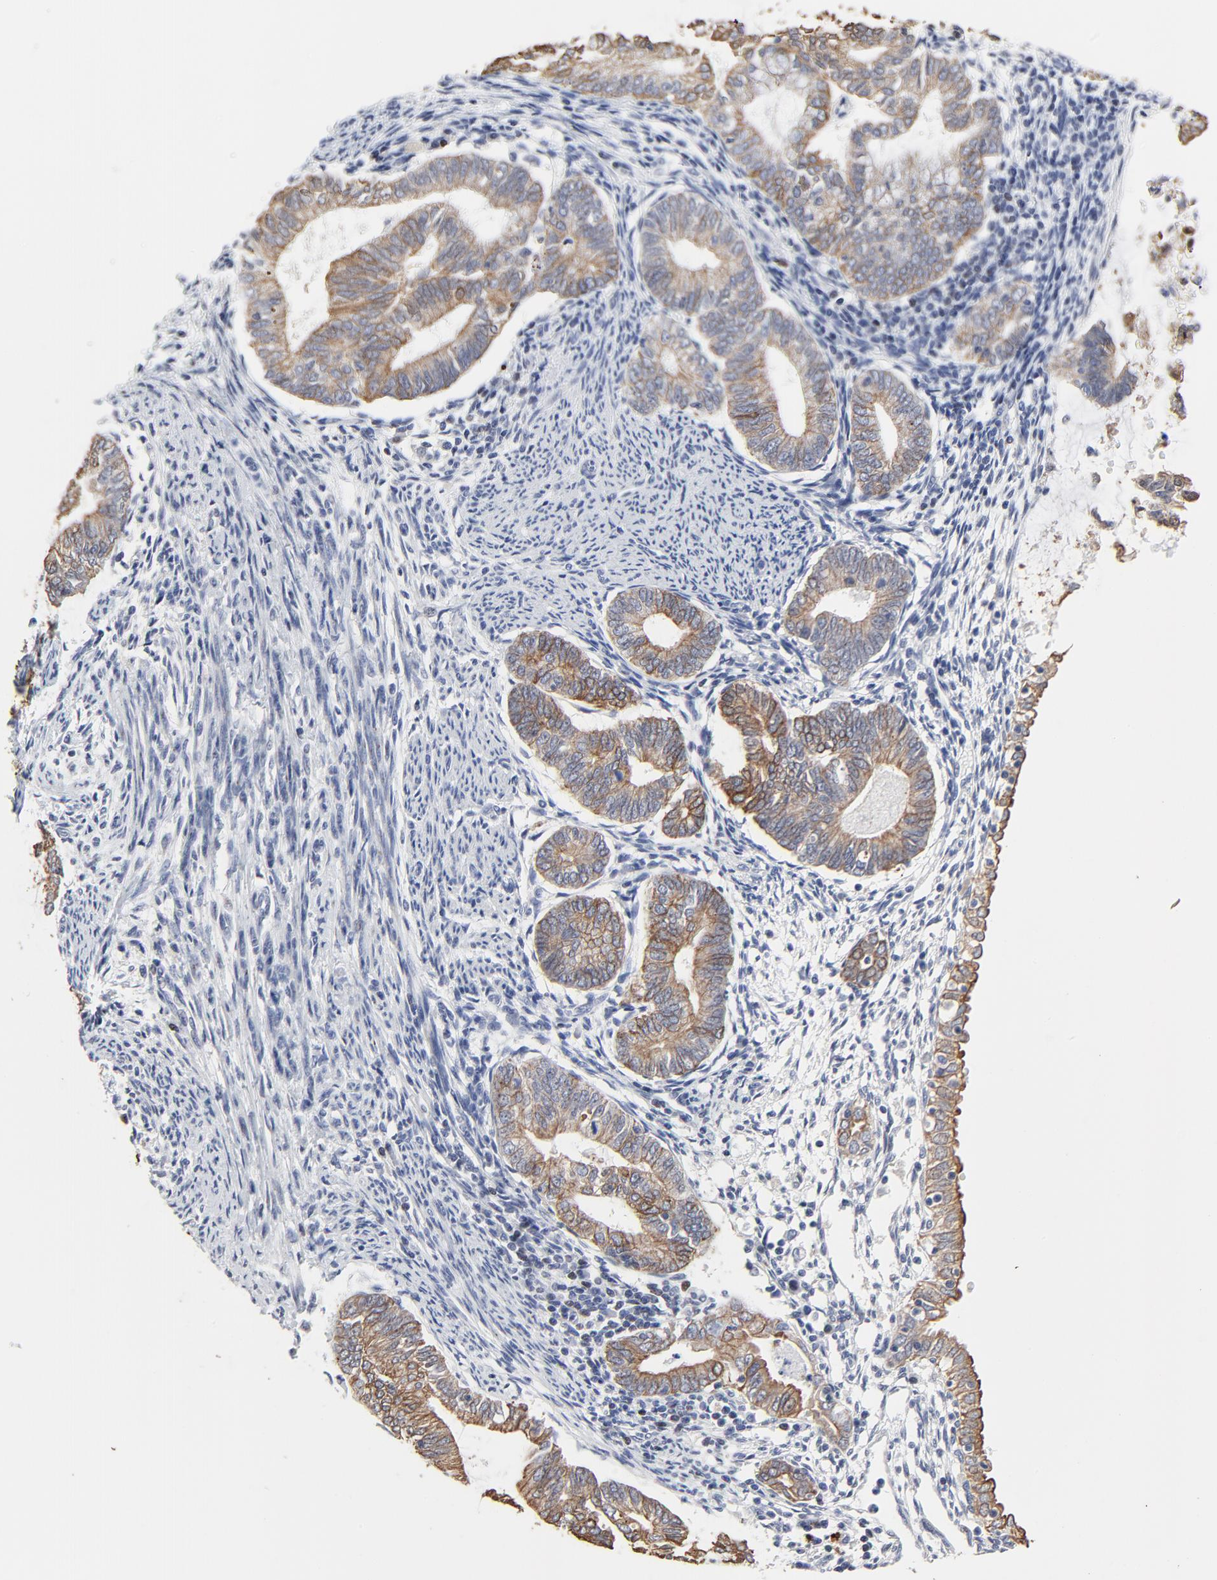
{"staining": {"intensity": "moderate", "quantity": ">75%", "location": "cytoplasmic/membranous"}, "tissue": "endometrial cancer", "cell_type": "Tumor cells", "image_type": "cancer", "snomed": [{"axis": "morphology", "description": "Adenocarcinoma, NOS"}, {"axis": "topography", "description": "Endometrium"}], "caption": "Human endometrial cancer stained for a protein (brown) reveals moderate cytoplasmic/membranous positive expression in approximately >75% of tumor cells.", "gene": "LNX1", "patient": {"sex": "female", "age": 63}}